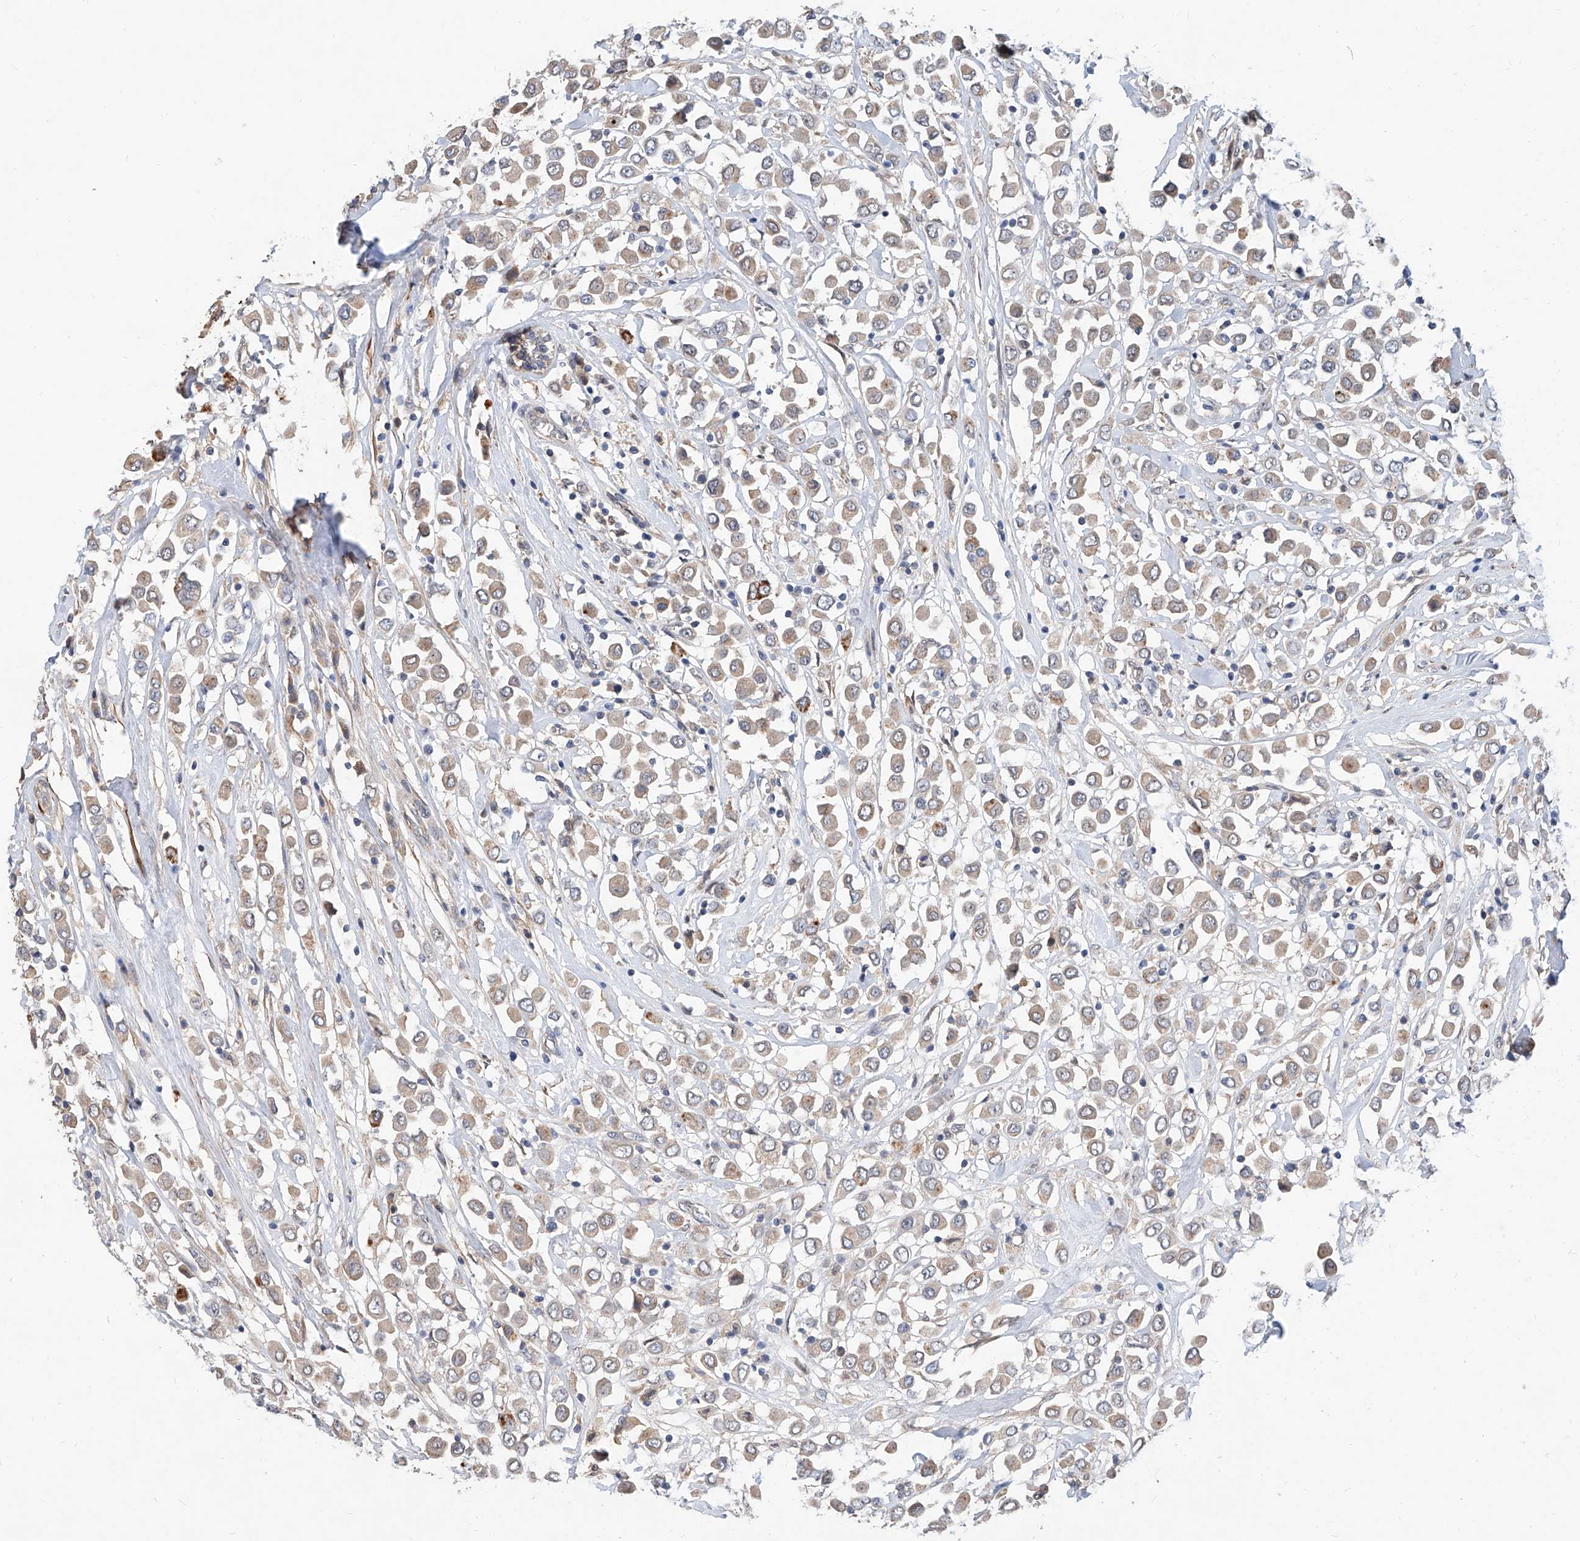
{"staining": {"intensity": "weak", "quantity": ">75%", "location": "cytoplasmic/membranous"}, "tissue": "breast cancer", "cell_type": "Tumor cells", "image_type": "cancer", "snomed": [{"axis": "morphology", "description": "Duct carcinoma"}, {"axis": "topography", "description": "Breast"}], "caption": "Immunohistochemical staining of human breast cancer (intraductal carcinoma) shows low levels of weak cytoplasmic/membranous positivity in about >75% of tumor cells. Nuclei are stained in blue.", "gene": "MAGEE2", "patient": {"sex": "female", "age": 61}}